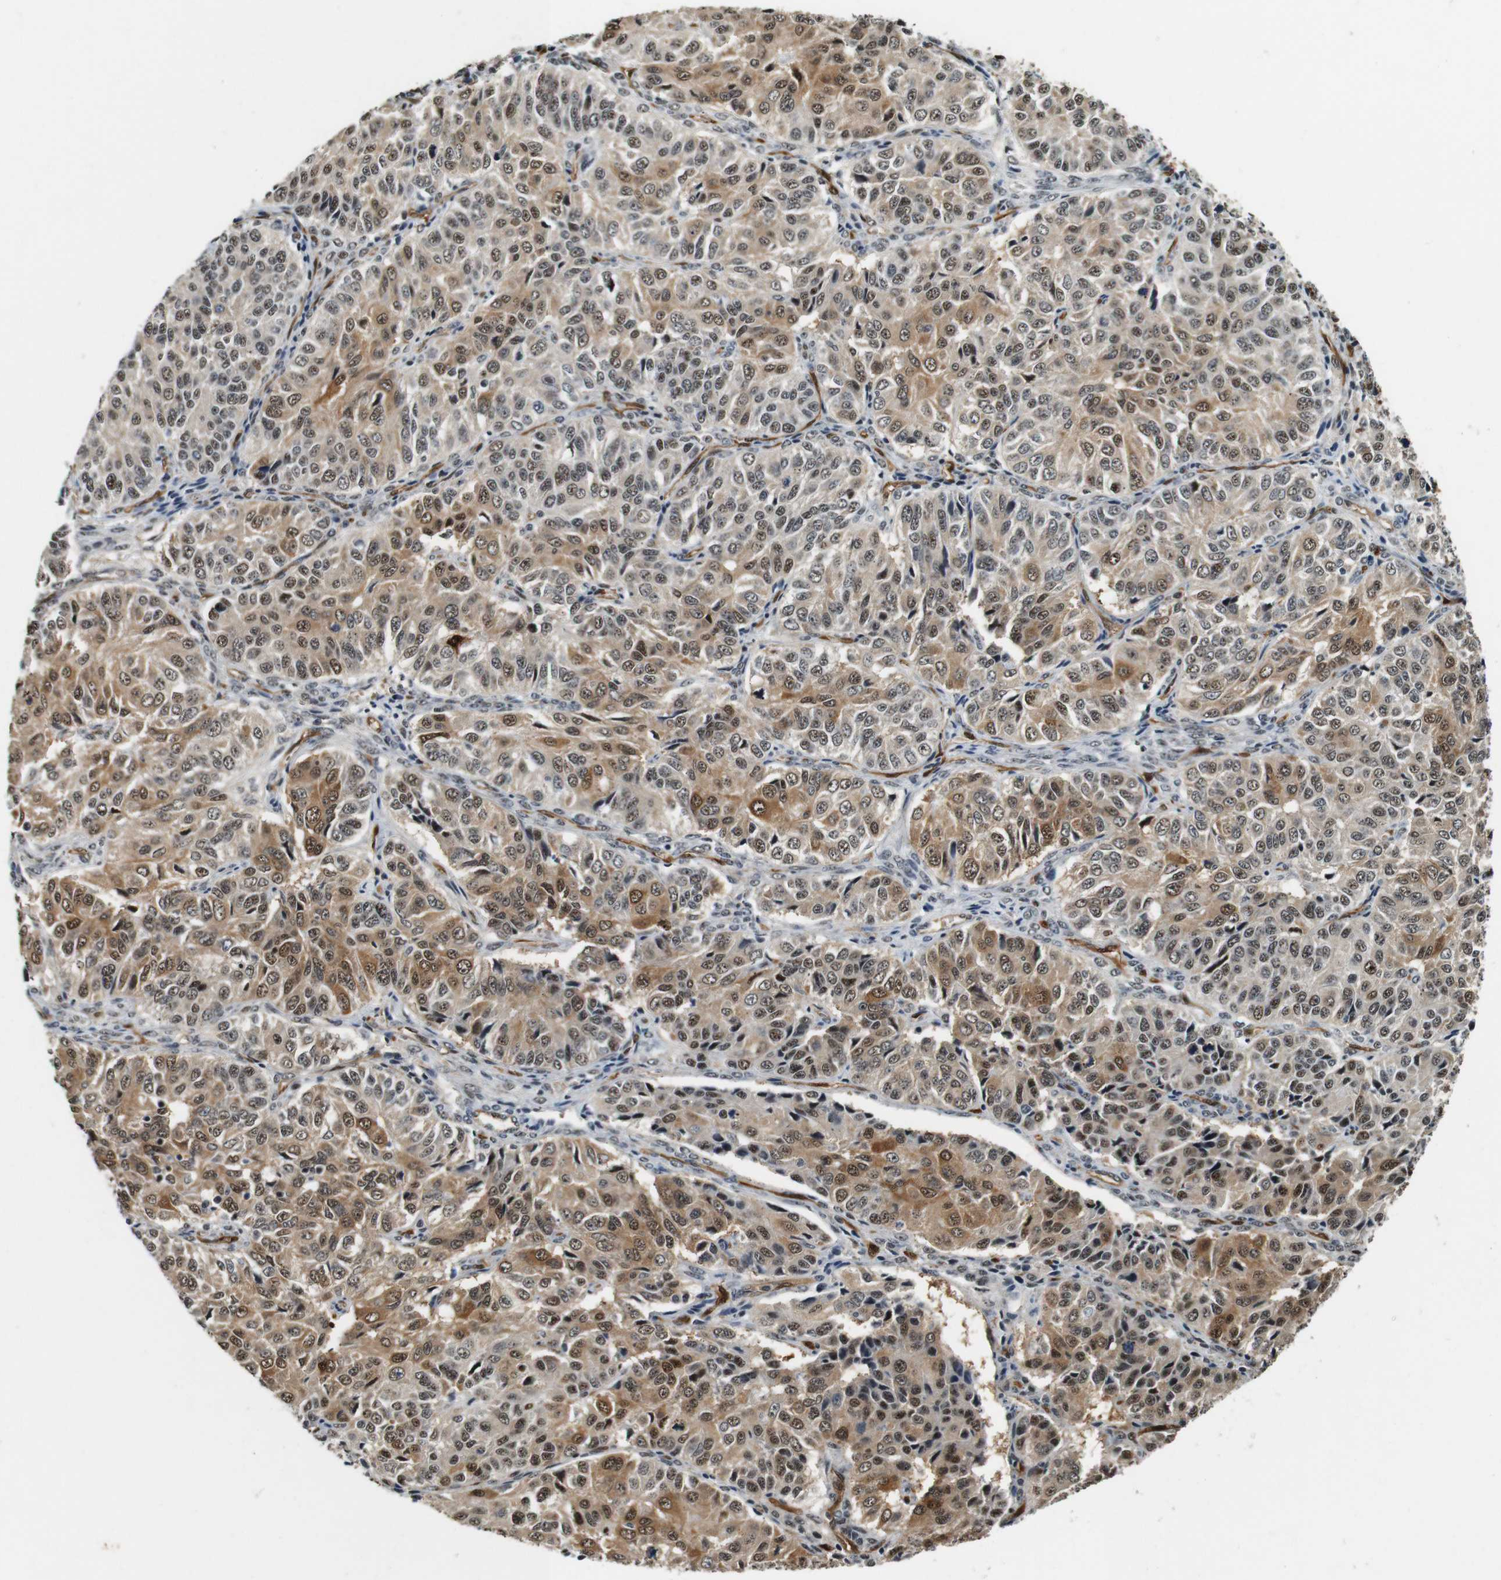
{"staining": {"intensity": "moderate", "quantity": ">75%", "location": "cytoplasmic/membranous,nuclear"}, "tissue": "ovarian cancer", "cell_type": "Tumor cells", "image_type": "cancer", "snomed": [{"axis": "morphology", "description": "Carcinoma, endometroid"}, {"axis": "topography", "description": "Ovary"}], "caption": "Immunohistochemical staining of human endometroid carcinoma (ovarian) shows medium levels of moderate cytoplasmic/membranous and nuclear staining in approximately >75% of tumor cells. (Stains: DAB in brown, nuclei in blue, Microscopy: brightfield microscopy at high magnification).", "gene": "LXN", "patient": {"sex": "female", "age": 51}}